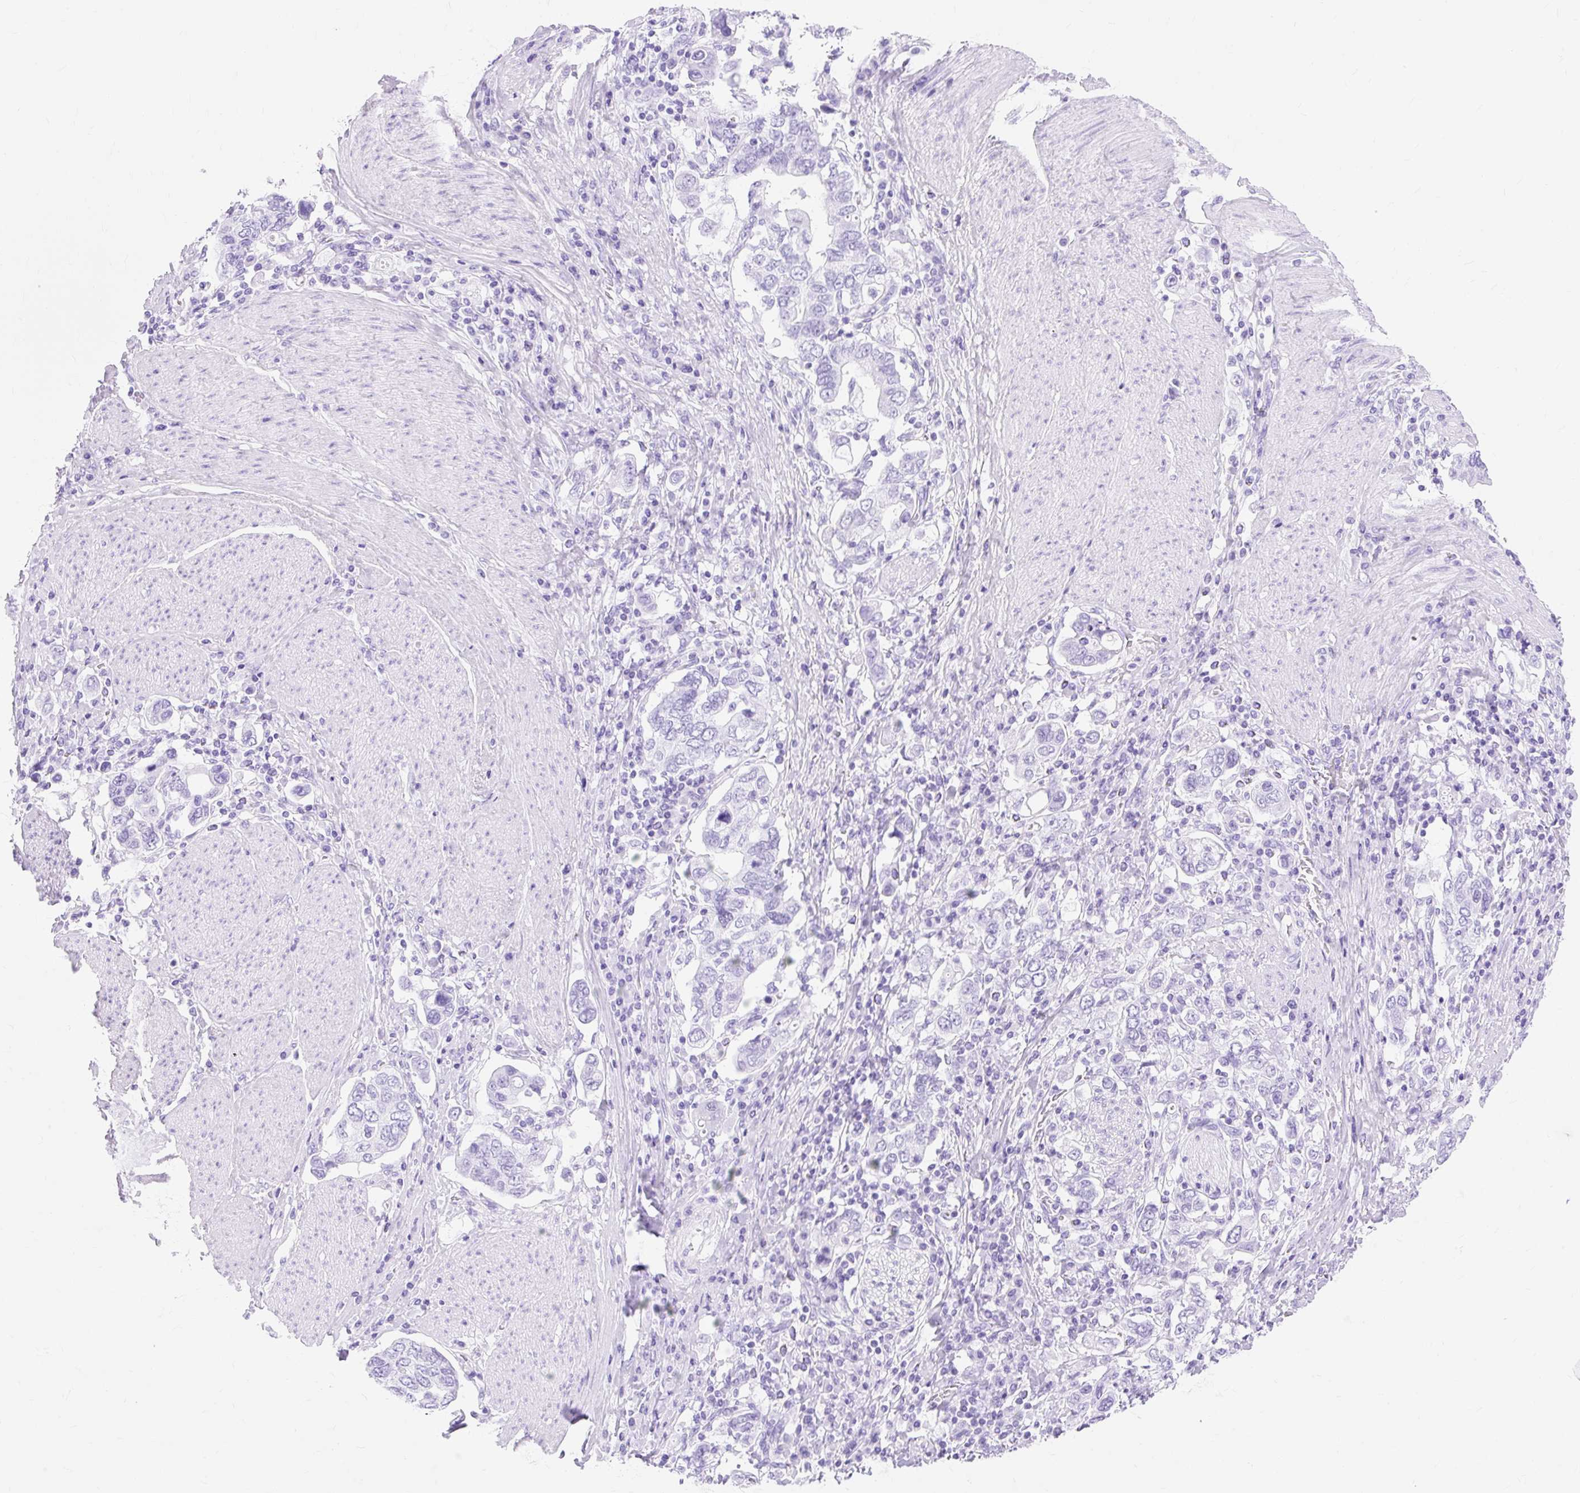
{"staining": {"intensity": "negative", "quantity": "none", "location": "none"}, "tissue": "stomach cancer", "cell_type": "Tumor cells", "image_type": "cancer", "snomed": [{"axis": "morphology", "description": "Adenocarcinoma, NOS"}, {"axis": "topography", "description": "Stomach, upper"}, {"axis": "topography", "description": "Stomach"}], "caption": "Adenocarcinoma (stomach) stained for a protein using IHC demonstrates no positivity tumor cells.", "gene": "MBP", "patient": {"sex": "male", "age": 62}}